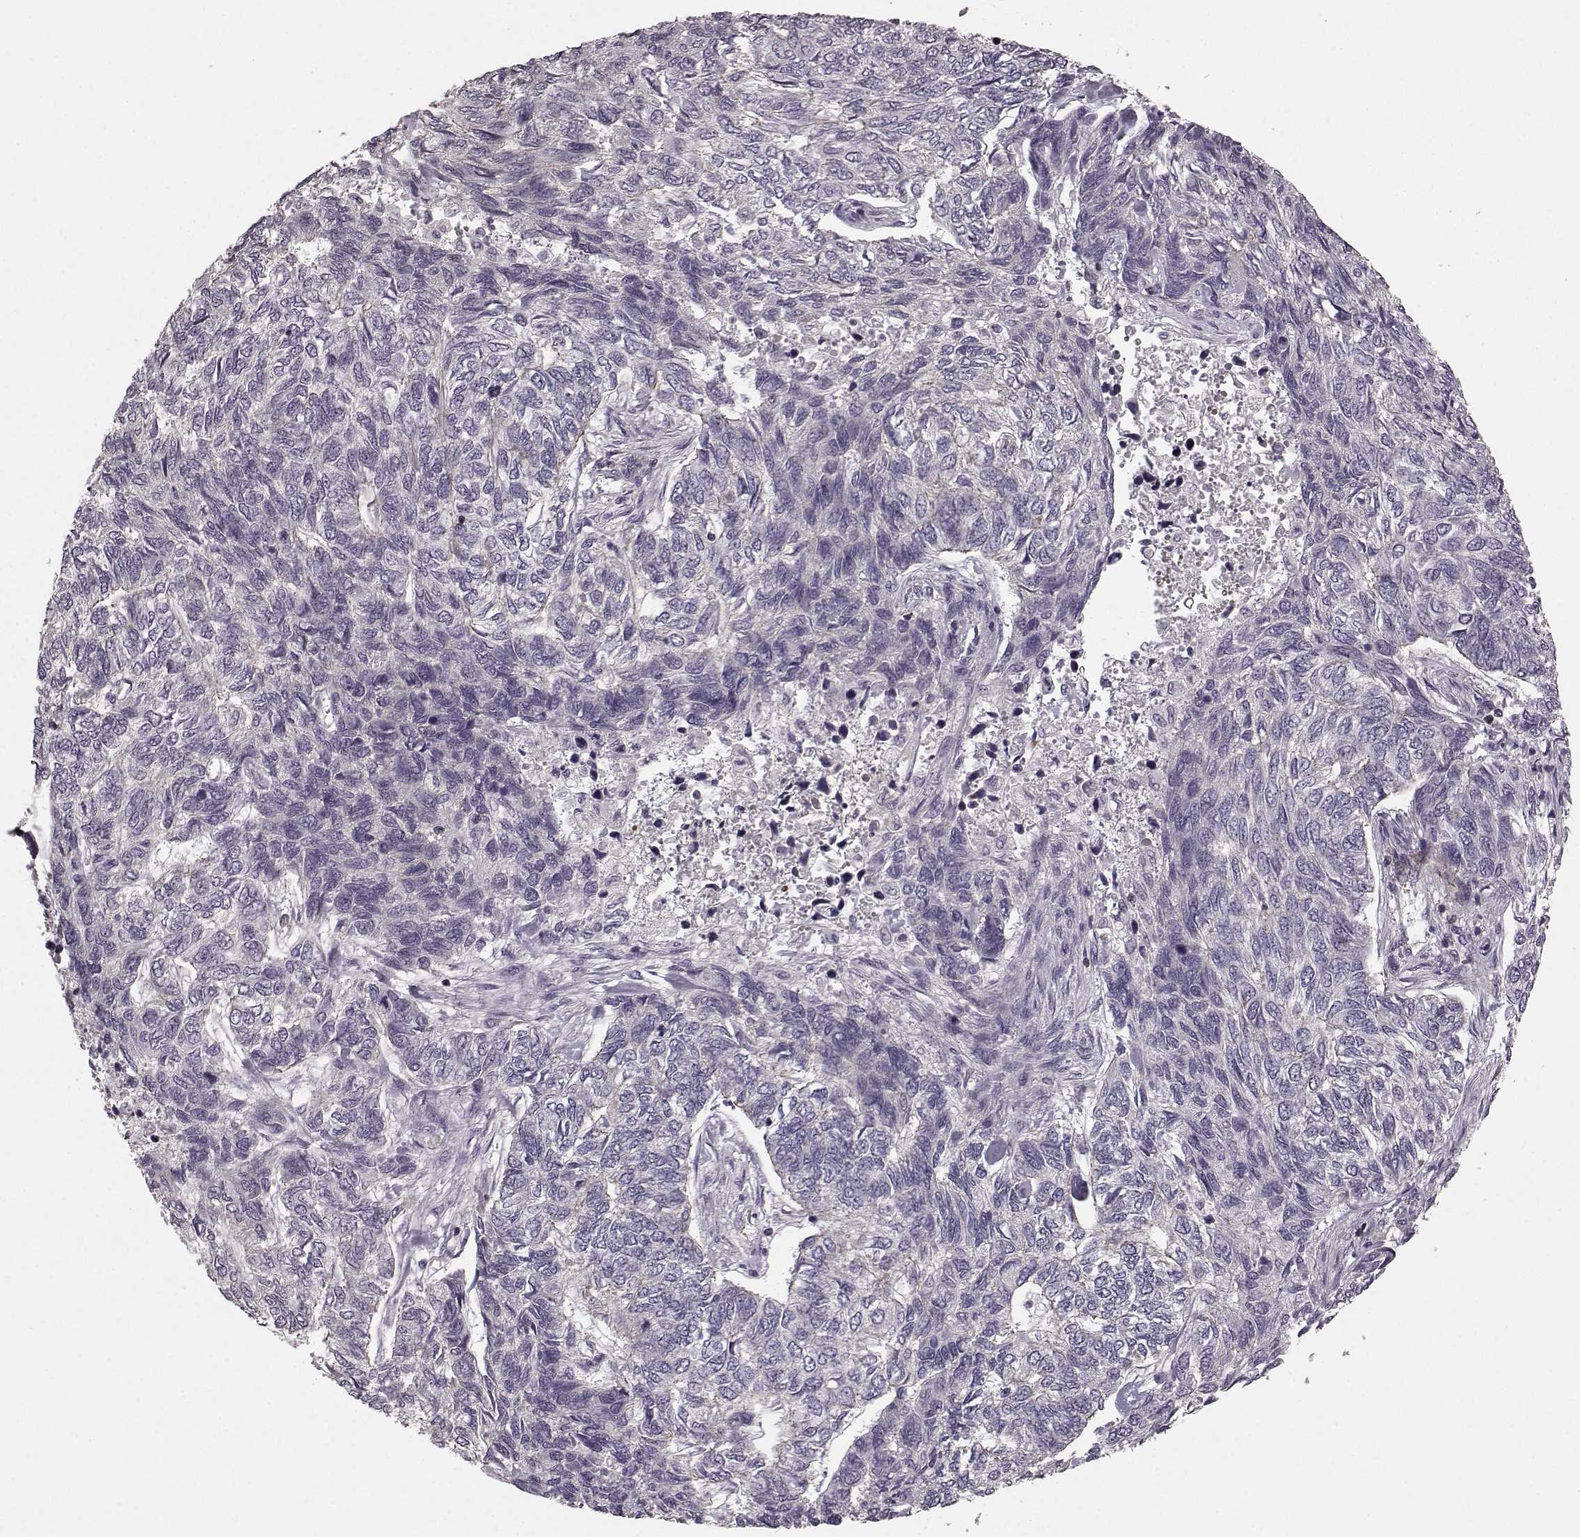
{"staining": {"intensity": "negative", "quantity": "none", "location": "none"}, "tissue": "skin cancer", "cell_type": "Tumor cells", "image_type": "cancer", "snomed": [{"axis": "morphology", "description": "Basal cell carcinoma"}, {"axis": "topography", "description": "Skin"}], "caption": "A micrograph of skin basal cell carcinoma stained for a protein reveals no brown staining in tumor cells. (DAB IHC with hematoxylin counter stain).", "gene": "SLC22A18", "patient": {"sex": "female", "age": 65}}